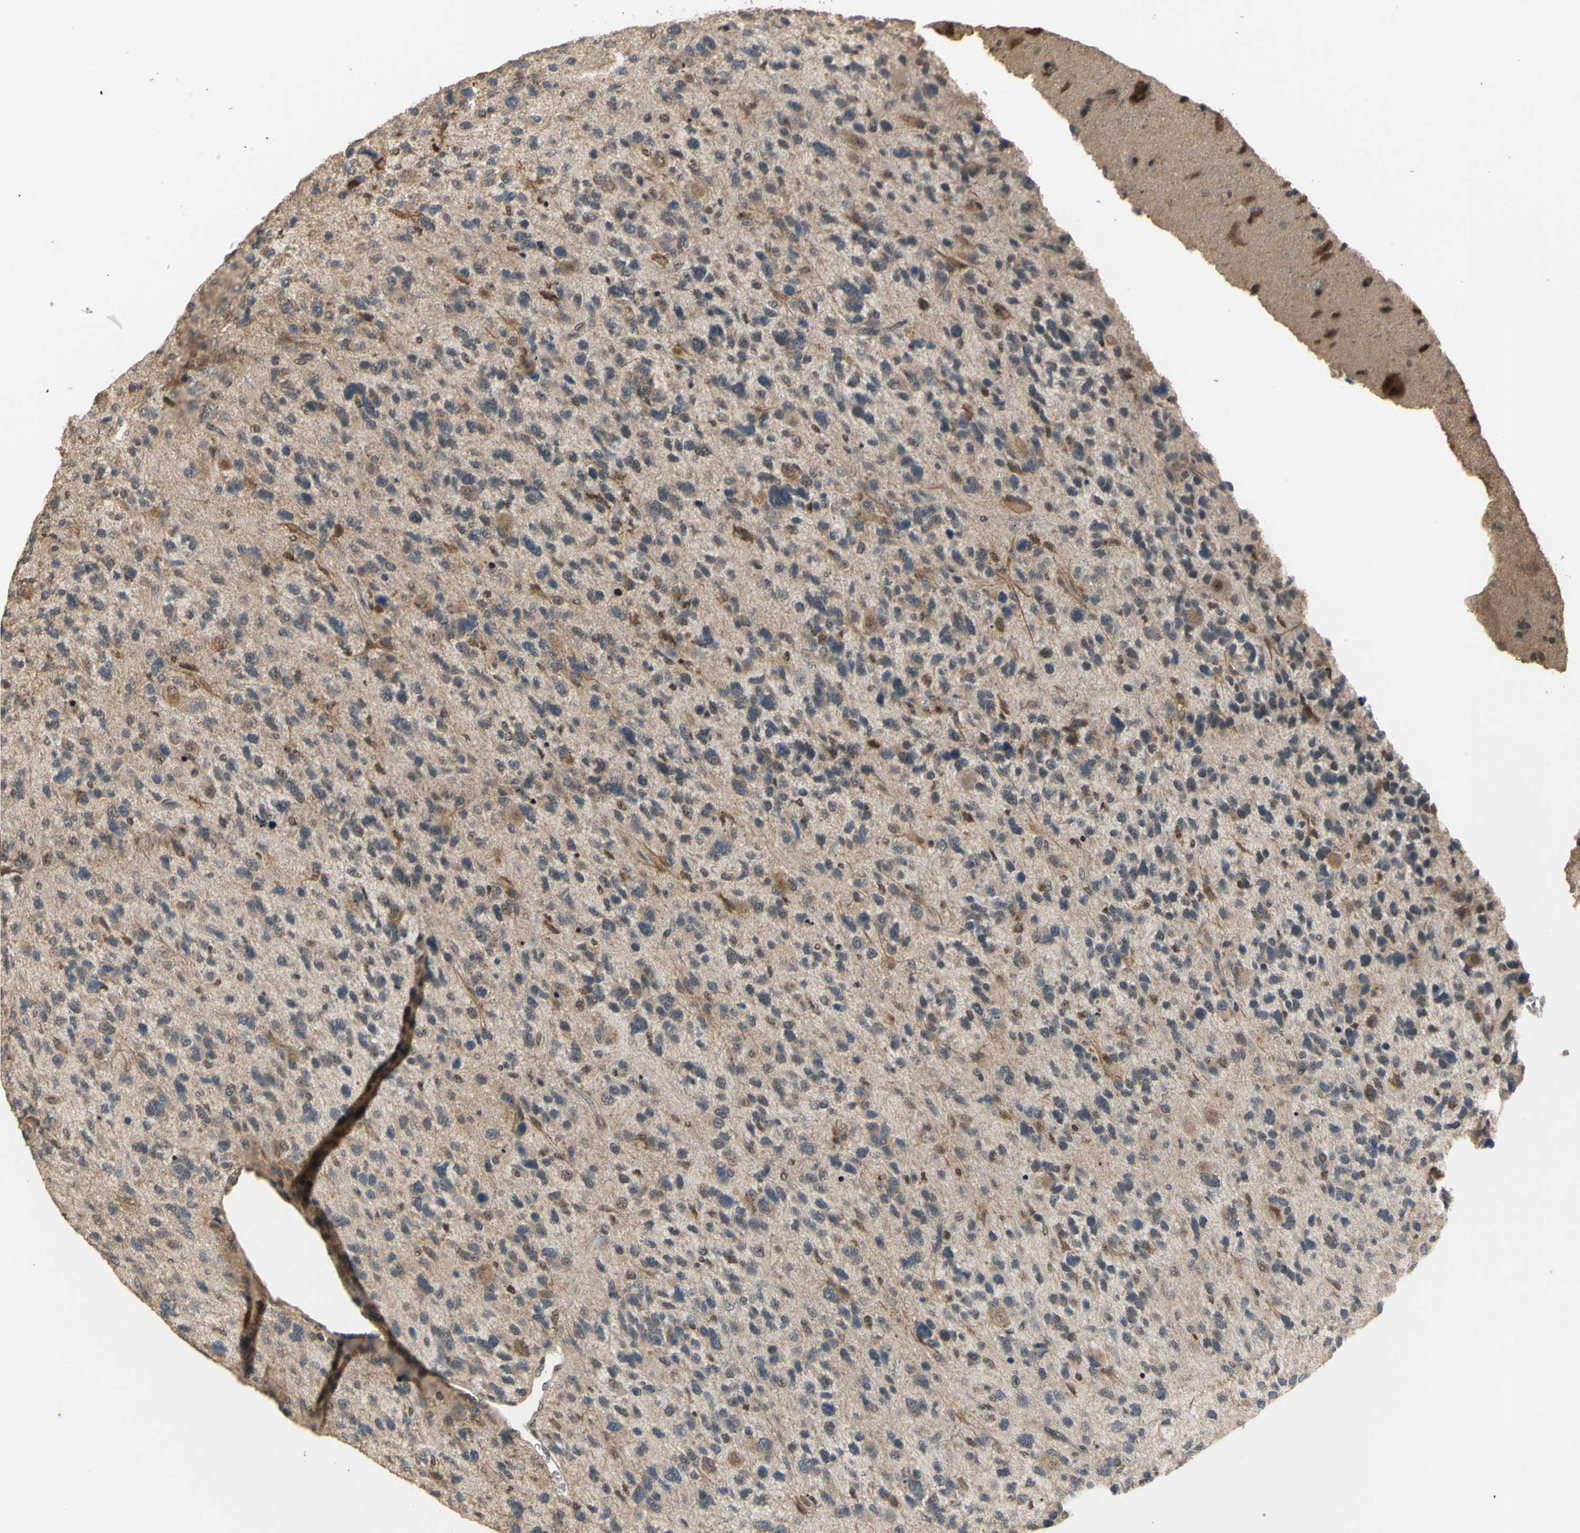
{"staining": {"intensity": "negative", "quantity": "none", "location": "none"}, "tissue": "glioma", "cell_type": "Tumor cells", "image_type": "cancer", "snomed": [{"axis": "morphology", "description": "Glioma, malignant, High grade"}, {"axis": "topography", "description": "Brain"}], "caption": "Tumor cells are negative for protein expression in human malignant high-grade glioma.", "gene": "GTF2E2", "patient": {"sex": "female", "age": 58}}